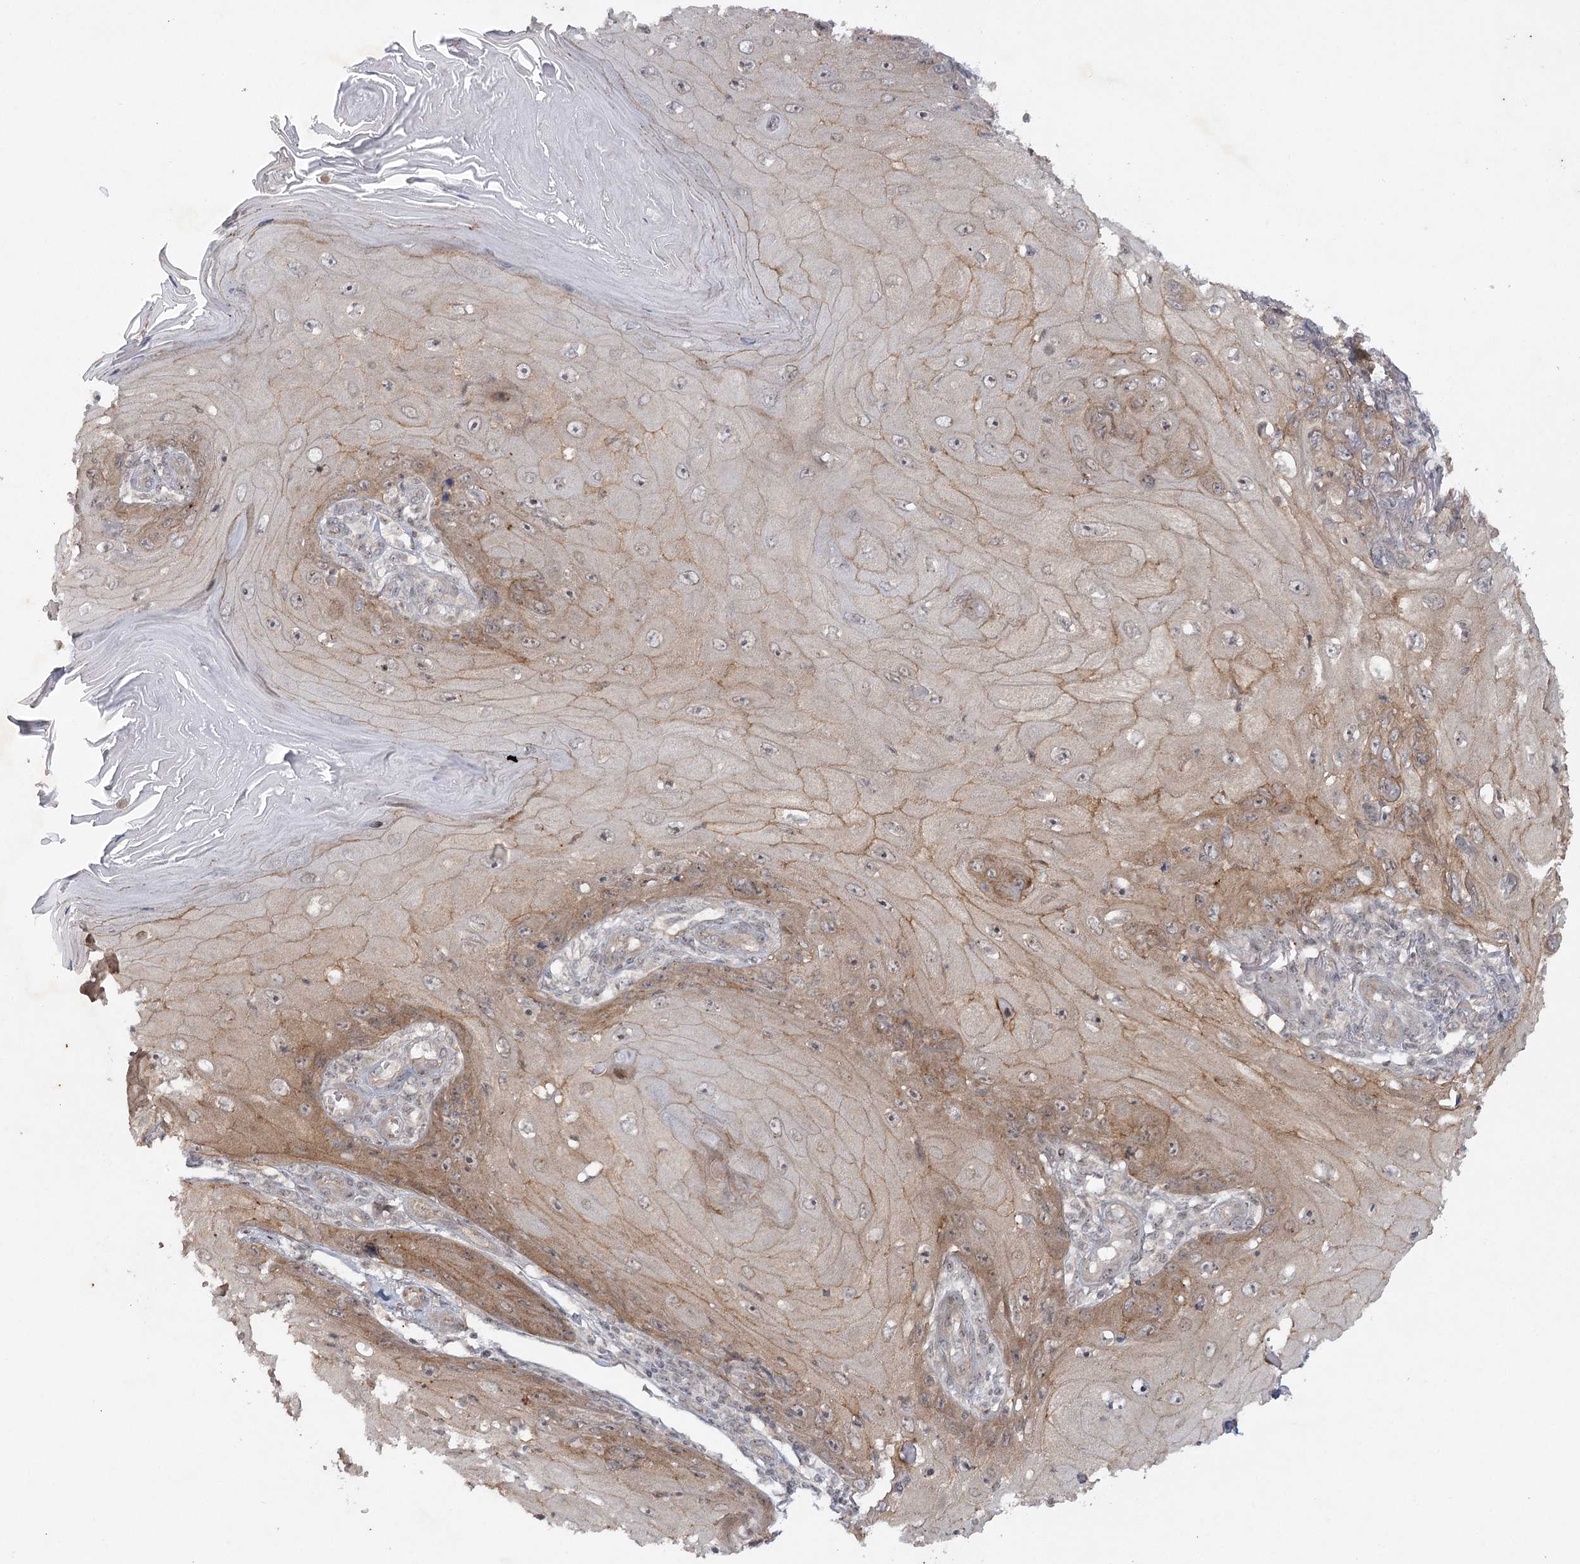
{"staining": {"intensity": "moderate", "quantity": "25%-75%", "location": "cytoplasmic/membranous"}, "tissue": "skin cancer", "cell_type": "Tumor cells", "image_type": "cancer", "snomed": [{"axis": "morphology", "description": "Squamous cell carcinoma, NOS"}, {"axis": "topography", "description": "Skin"}], "caption": "A brown stain highlights moderate cytoplasmic/membranous expression of a protein in skin squamous cell carcinoma tumor cells.", "gene": "SH2D3A", "patient": {"sex": "female", "age": 73}}